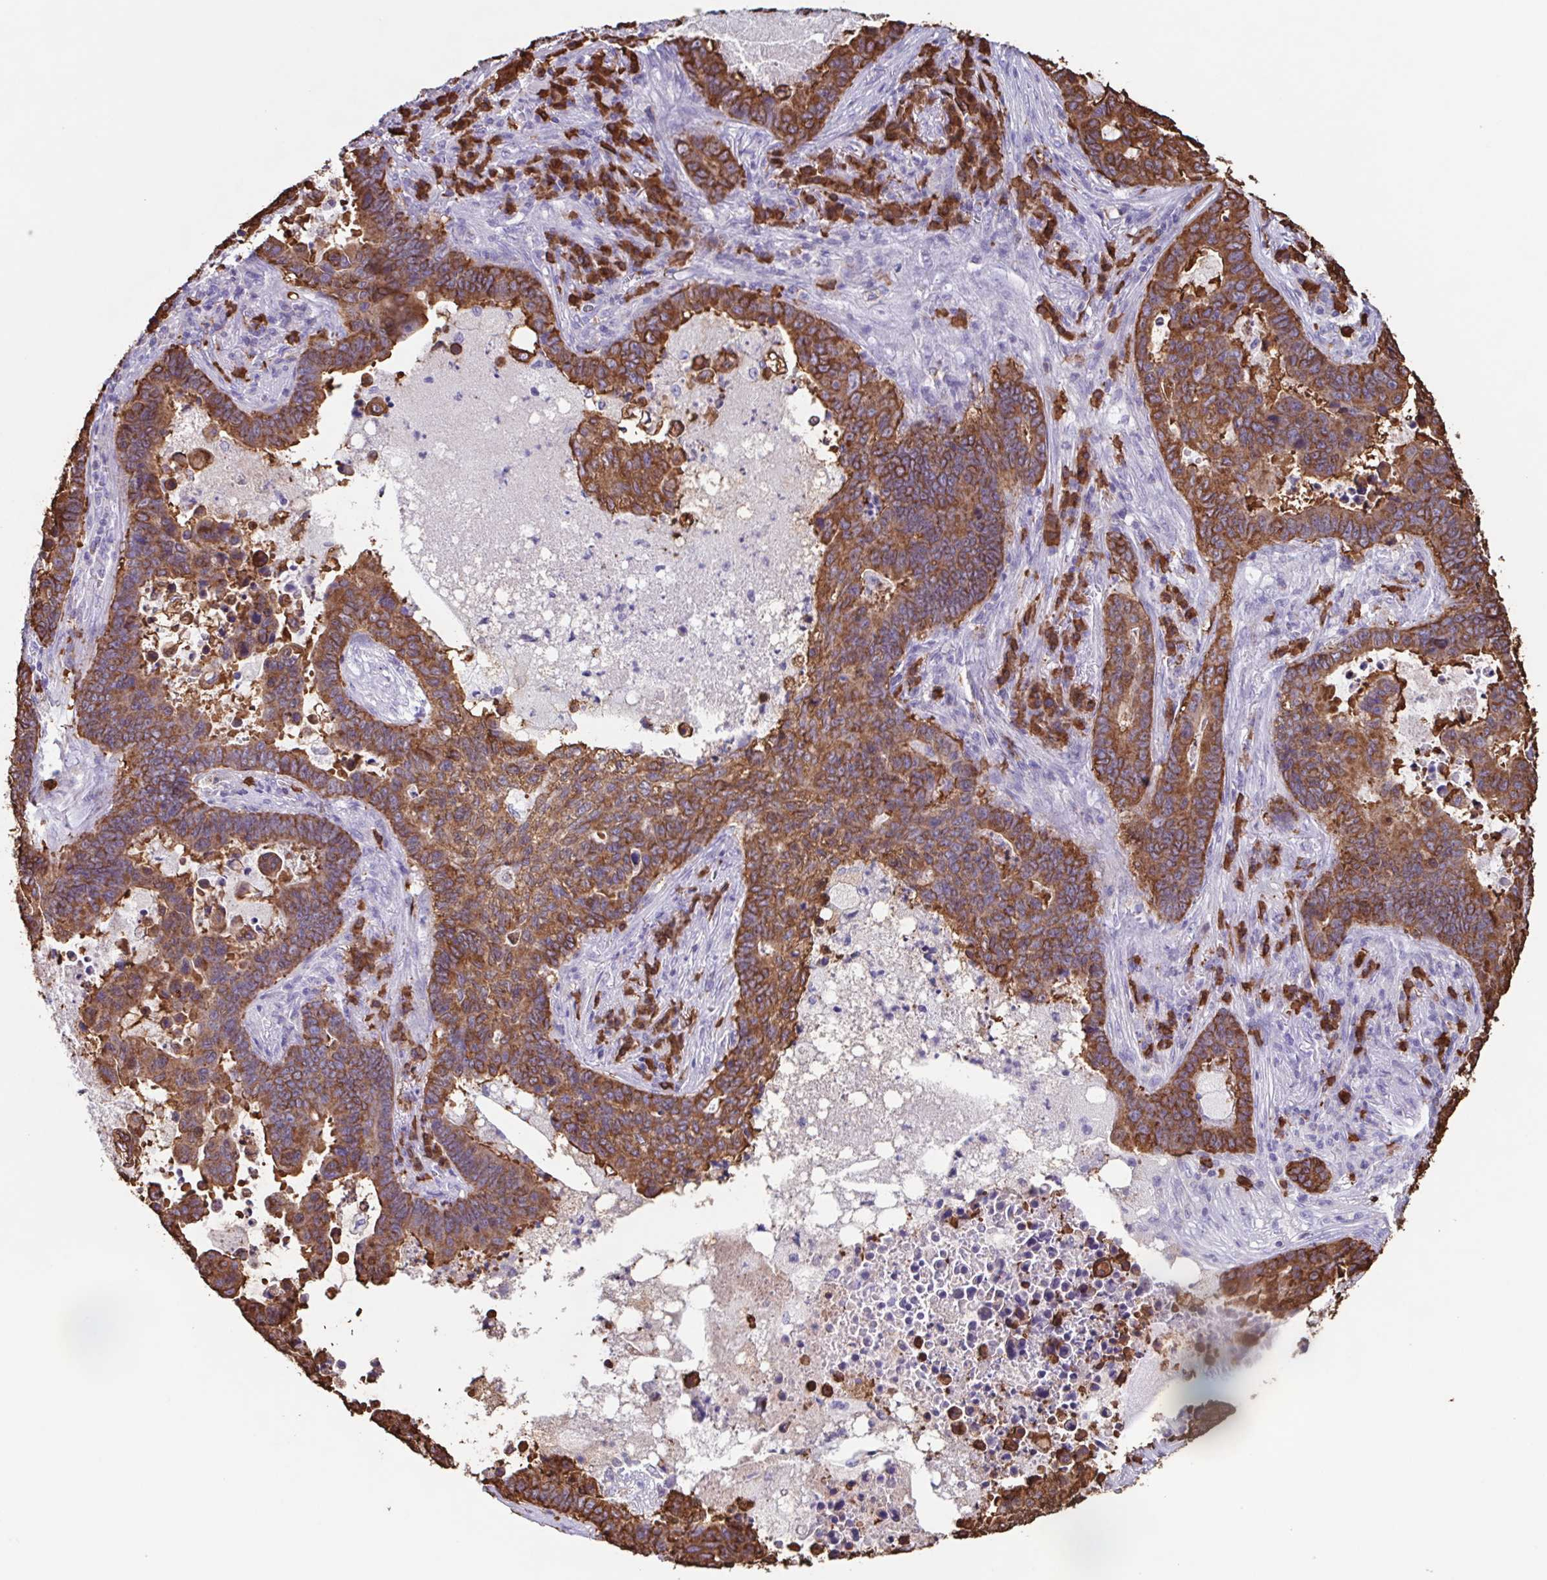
{"staining": {"intensity": "strong", "quantity": ">75%", "location": "cytoplasmic/membranous"}, "tissue": "lung cancer", "cell_type": "Tumor cells", "image_type": "cancer", "snomed": [{"axis": "morphology", "description": "Aneuploidy"}, {"axis": "morphology", "description": "Adenocarcinoma, NOS"}, {"axis": "morphology", "description": "Adenocarcinoma primary or metastatic"}, {"axis": "topography", "description": "Lung"}], "caption": "DAB immunohistochemical staining of human lung cancer (adenocarcinoma) exhibits strong cytoplasmic/membranous protein staining in about >75% of tumor cells. The staining is performed using DAB (3,3'-diaminobenzidine) brown chromogen to label protein expression. The nuclei are counter-stained blue using hematoxylin.", "gene": "TPD52", "patient": {"sex": "female", "age": 75}}